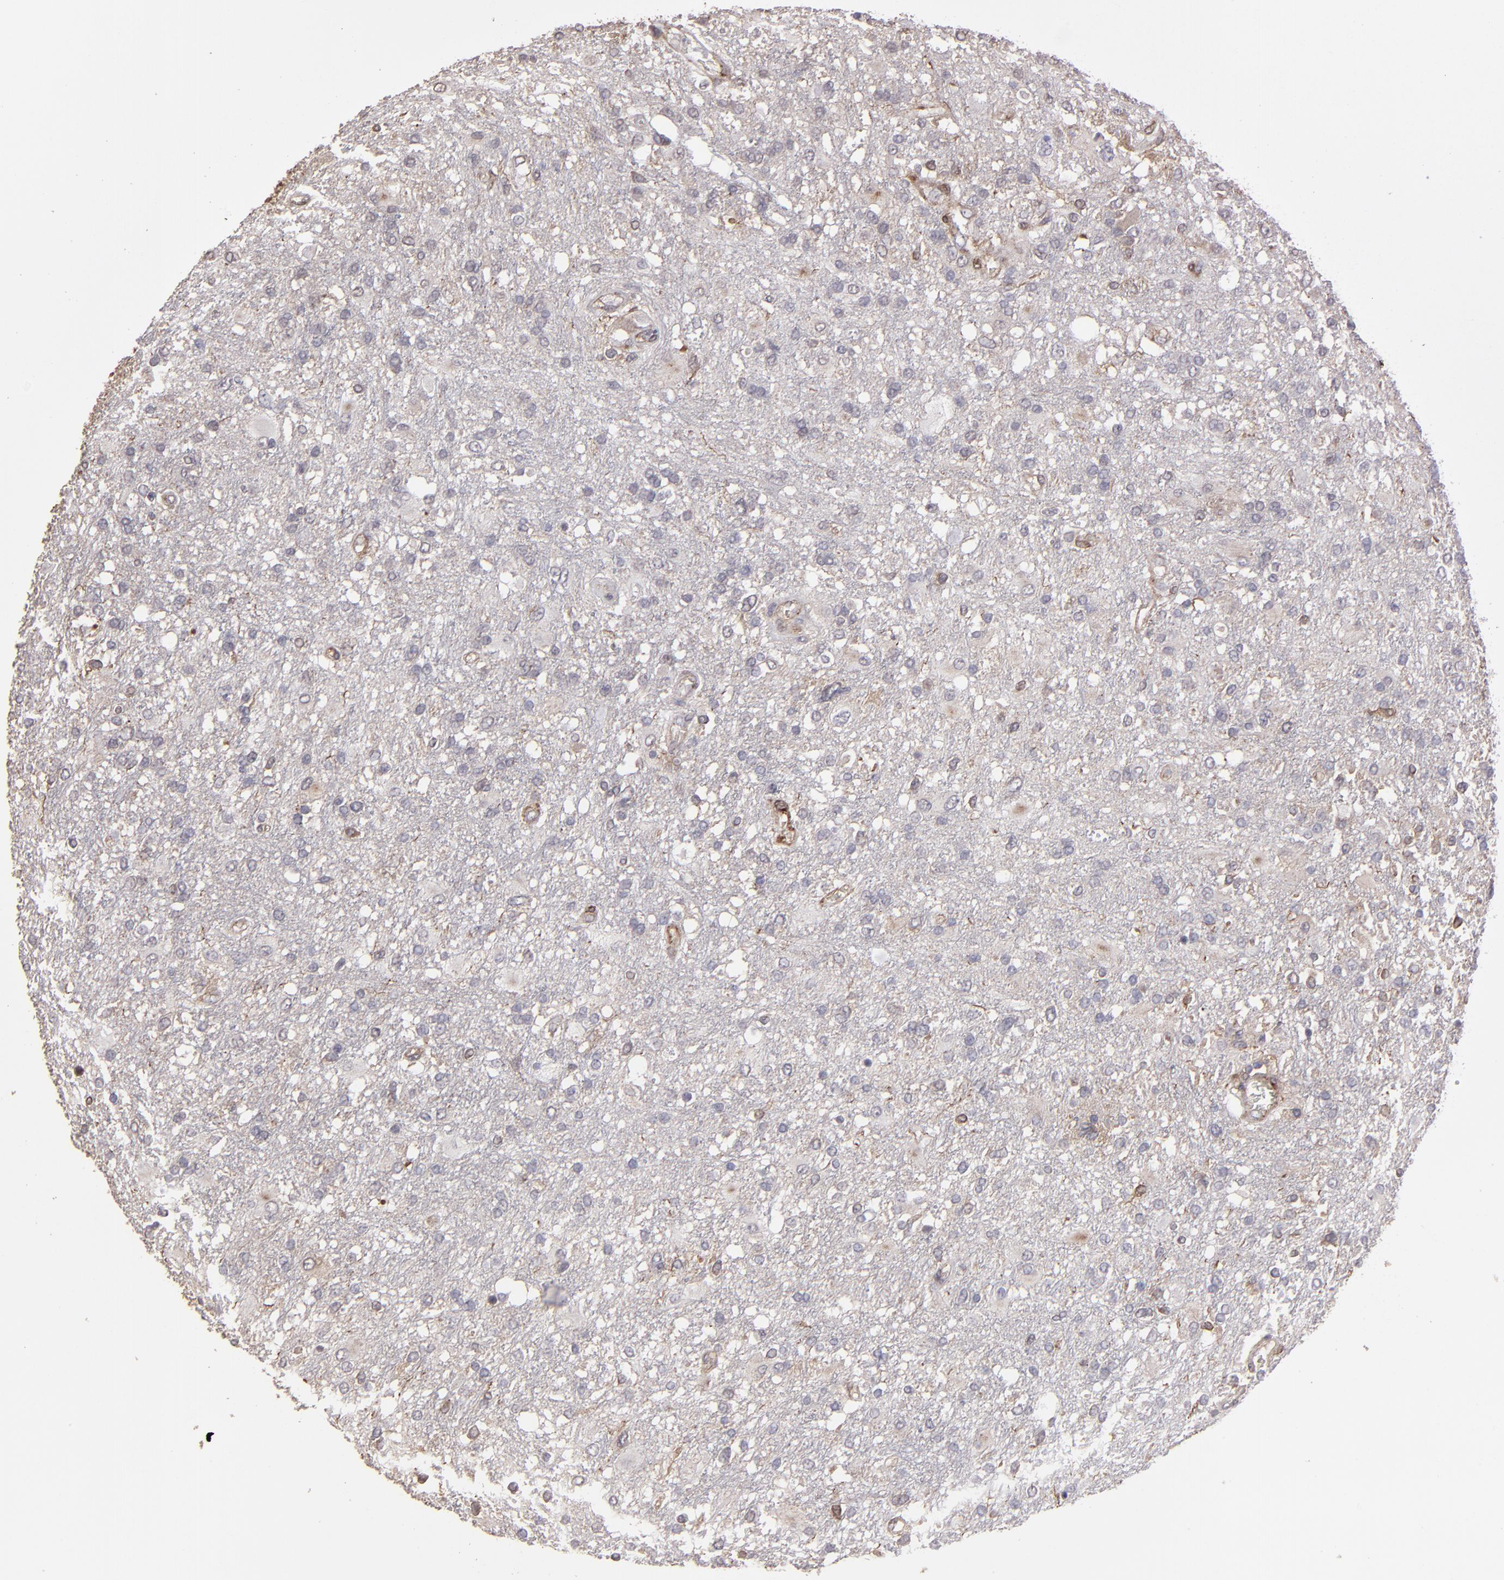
{"staining": {"intensity": "weak", "quantity": "25%-75%", "location": "cytoplasmic/membranous"}, "tissue": "glioma", "cell_type": "Tumor cells", "image_type": "cancer", "snomed": [{"axis": "morphology", "description": "Glioma, malignant, High grade"}, {"axis": "topography", "description": "Cerebral cortex"}], "caption": "Immunohistochemical staining of high-grade glioma (malignant) displays low levels of weak cytoplasmic/membranous protein staining in about 25%-75% of tumor cells.", "gene": "ITGB5", "patient": {"sex": "male", "age": 79}}